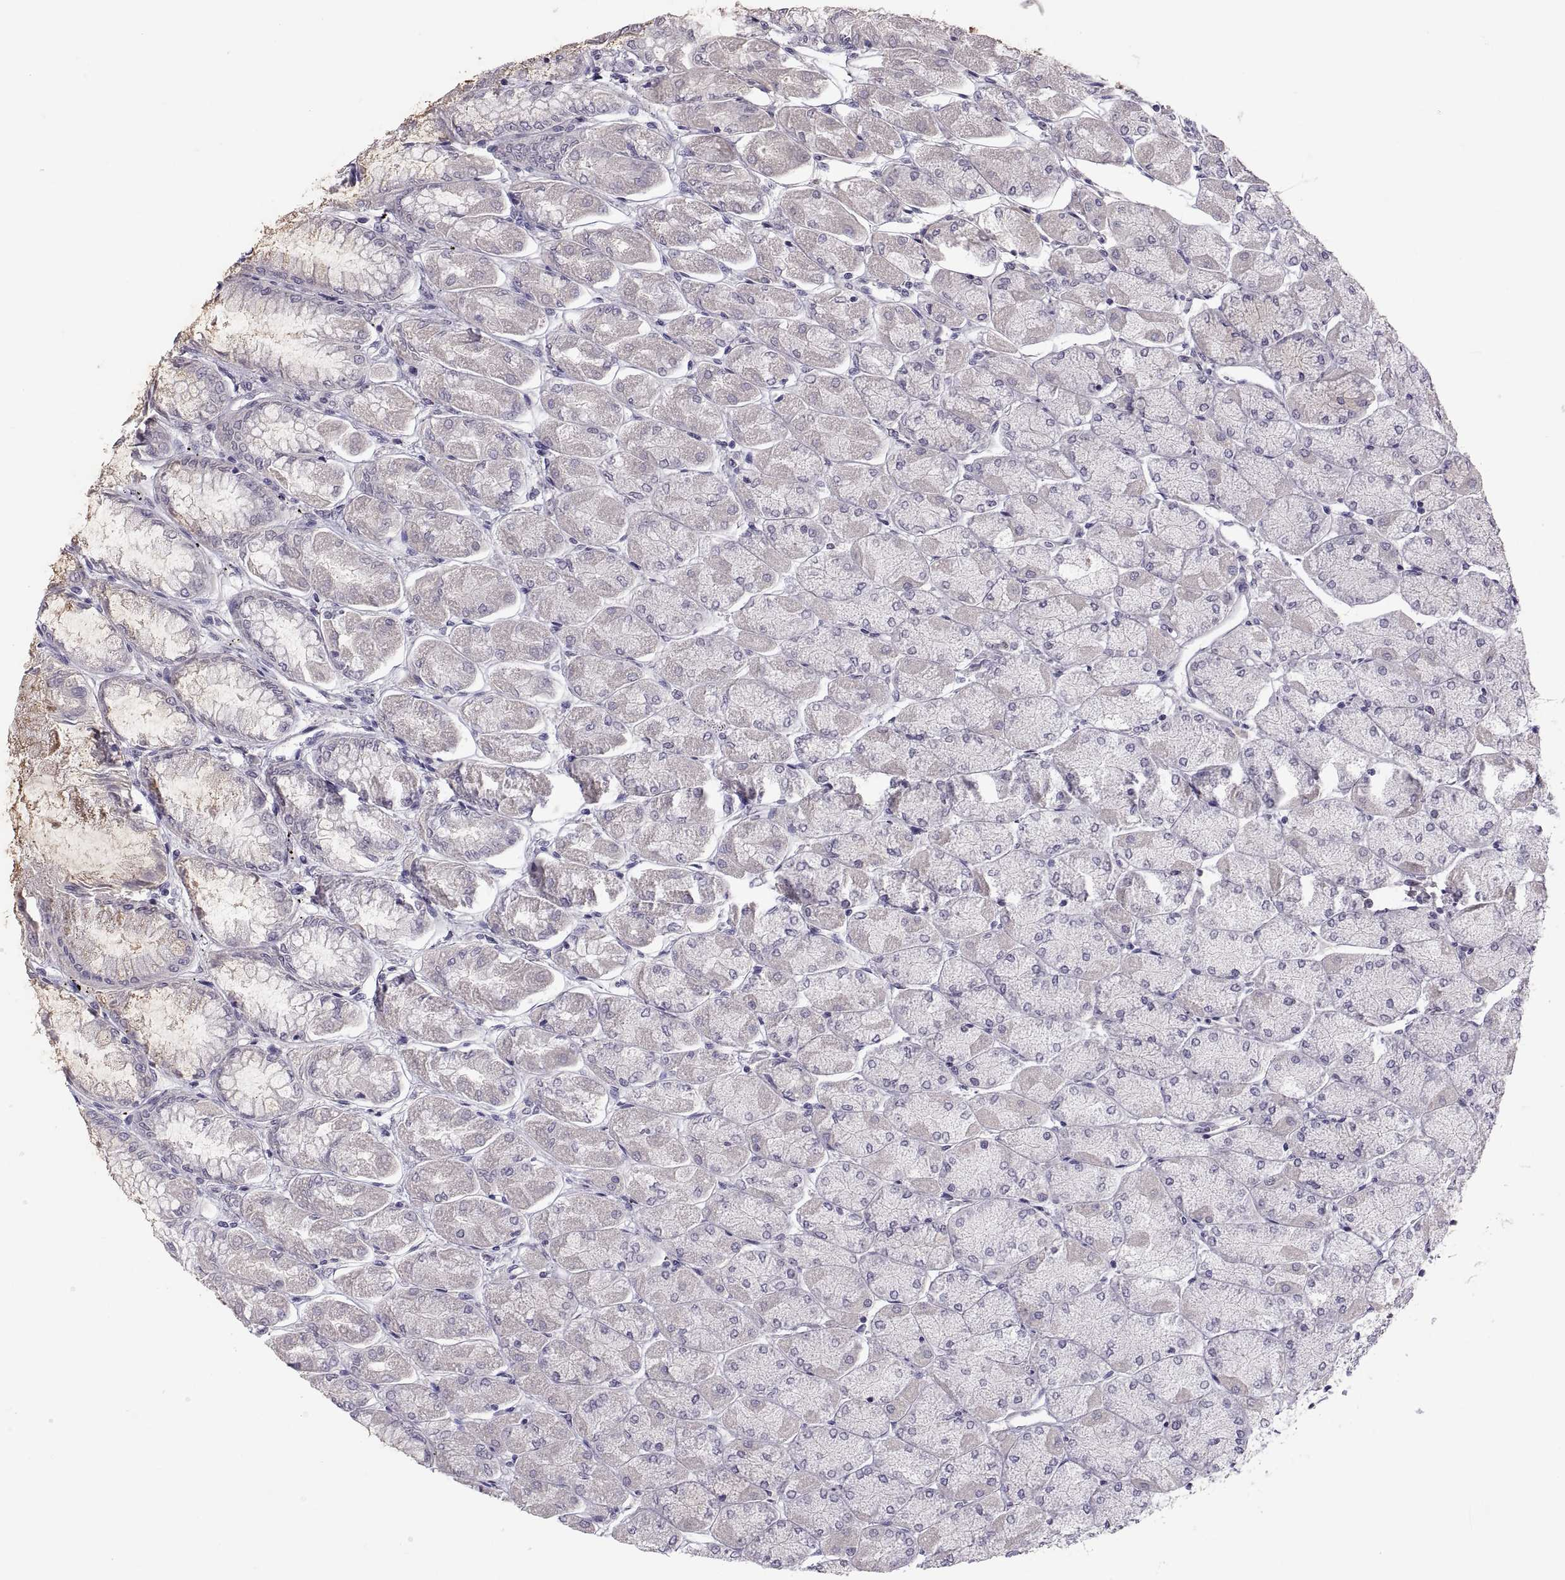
{"staining": {"intensity": "negative", "quantity": "none", "location": "none"}, "tissue": "stomach", "cell_type": "Glandular cells", "image_type": "normal", "snomed": [{"axis": "morphology", "description": "Normal tissue, NOS"}, {"axis": "topography", "description": "Stomach, upper"}], "caption": "High magnification brightfield microscopy of benign stomach stained with DAB (3,3'-diaminobenzidine) (brown) and counterstained with hematoxylin (blue): glandular cells show no significant positivity. (Brightfield microscopy of DAB (3,3'-diaminobenzidine) immunohistochemistry at high magnification).", "gene": "PTN", "patient": {"sex": "male", "age": 60}}